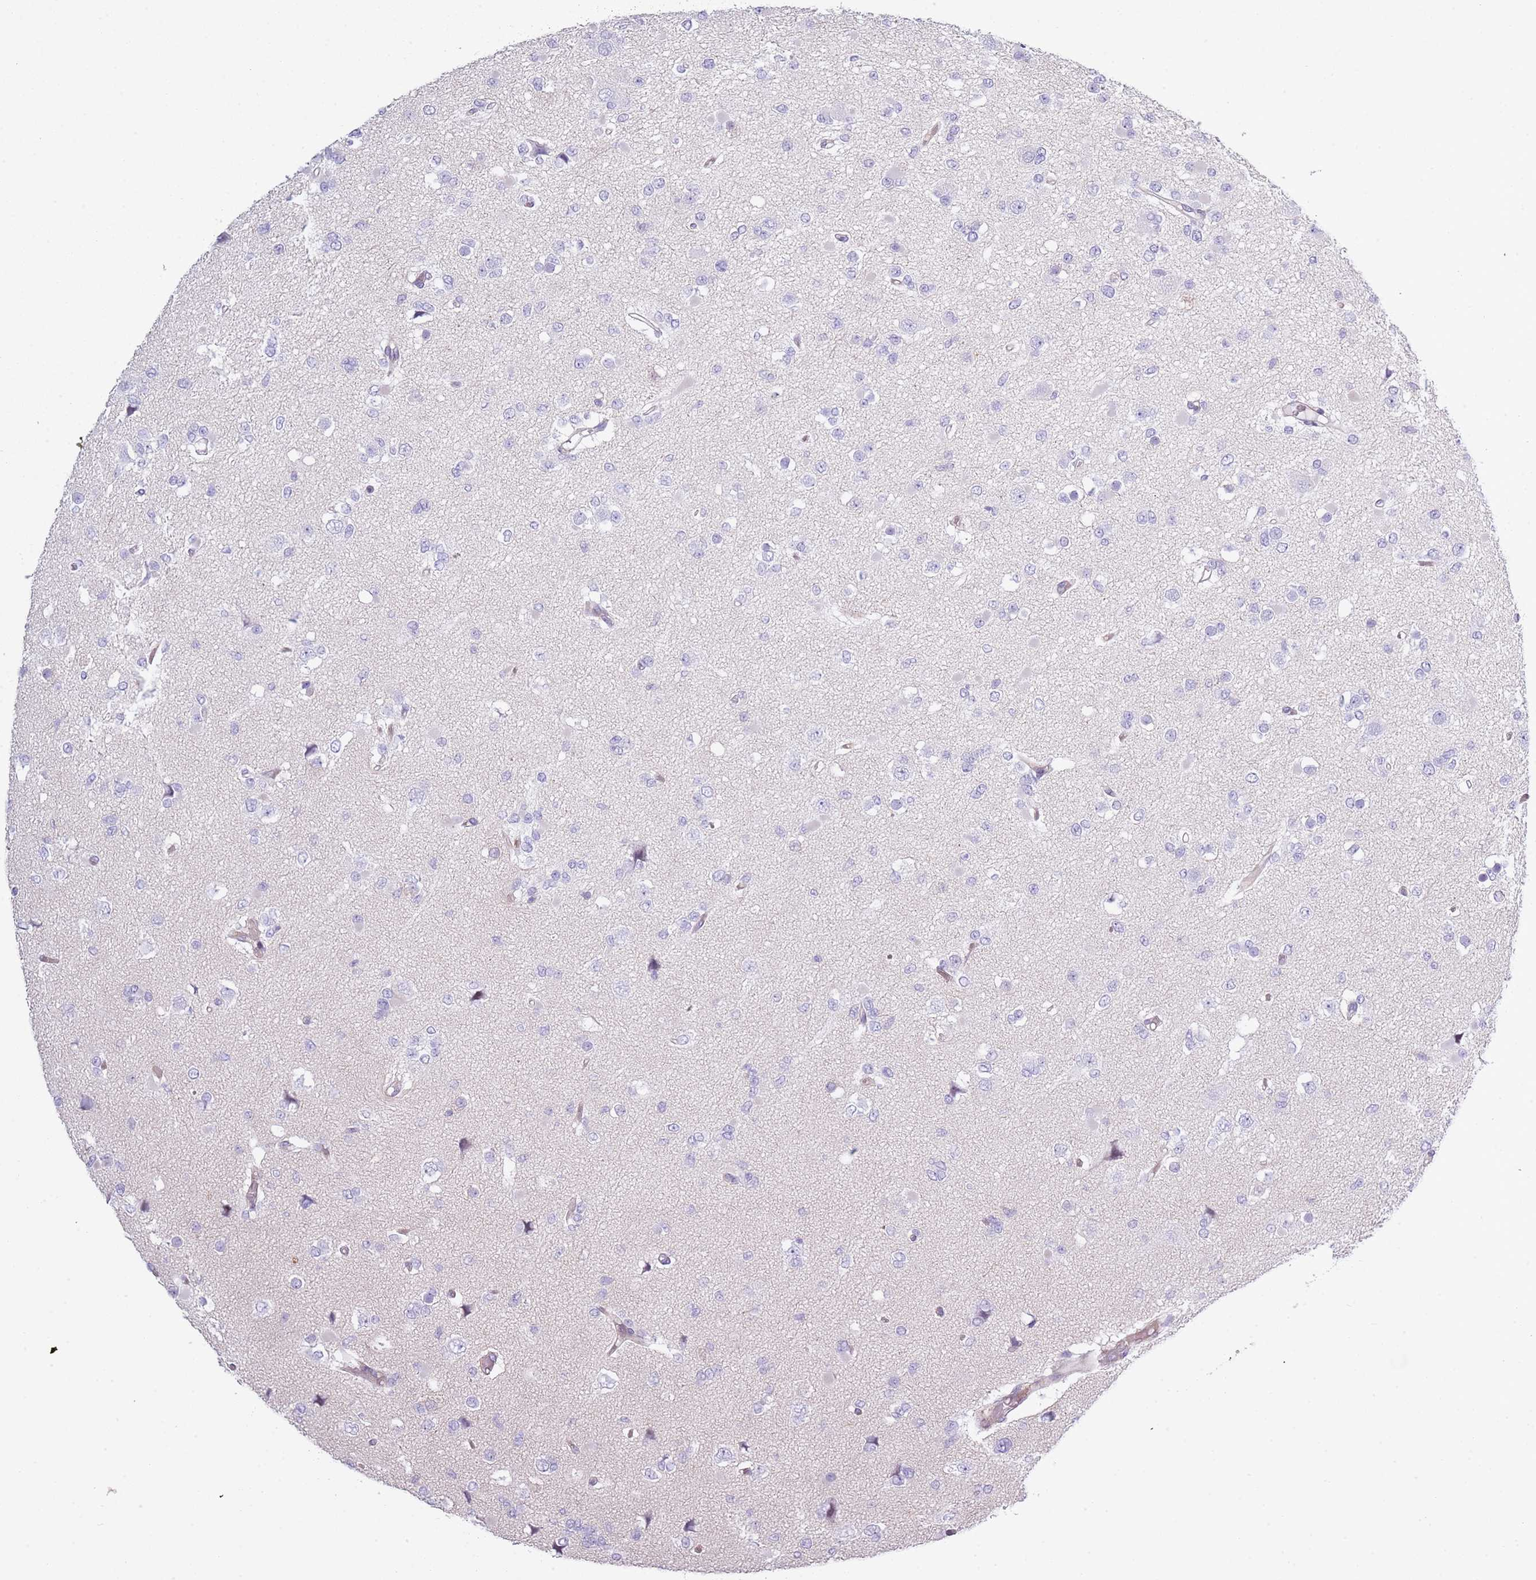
{"staining": {"intensity": "negative", "quantity": "none", "location": "none"}, "tissue": "glioma", "cell_type": "Tumor cells", "image_type": "cancer", "snomed": [{"axis": "morphology", "description": "Glioma, malignant, Low grade"}, {"axis": "topography", "description": "Brain"}], "caption": "This is an immunohistochemistry (IHC) histopathology image of human low-grade glioma (malignant). There is no staining in tumor cells.", "gene": "NBPF6", "patient": {"sex": "female", "age": 22}}